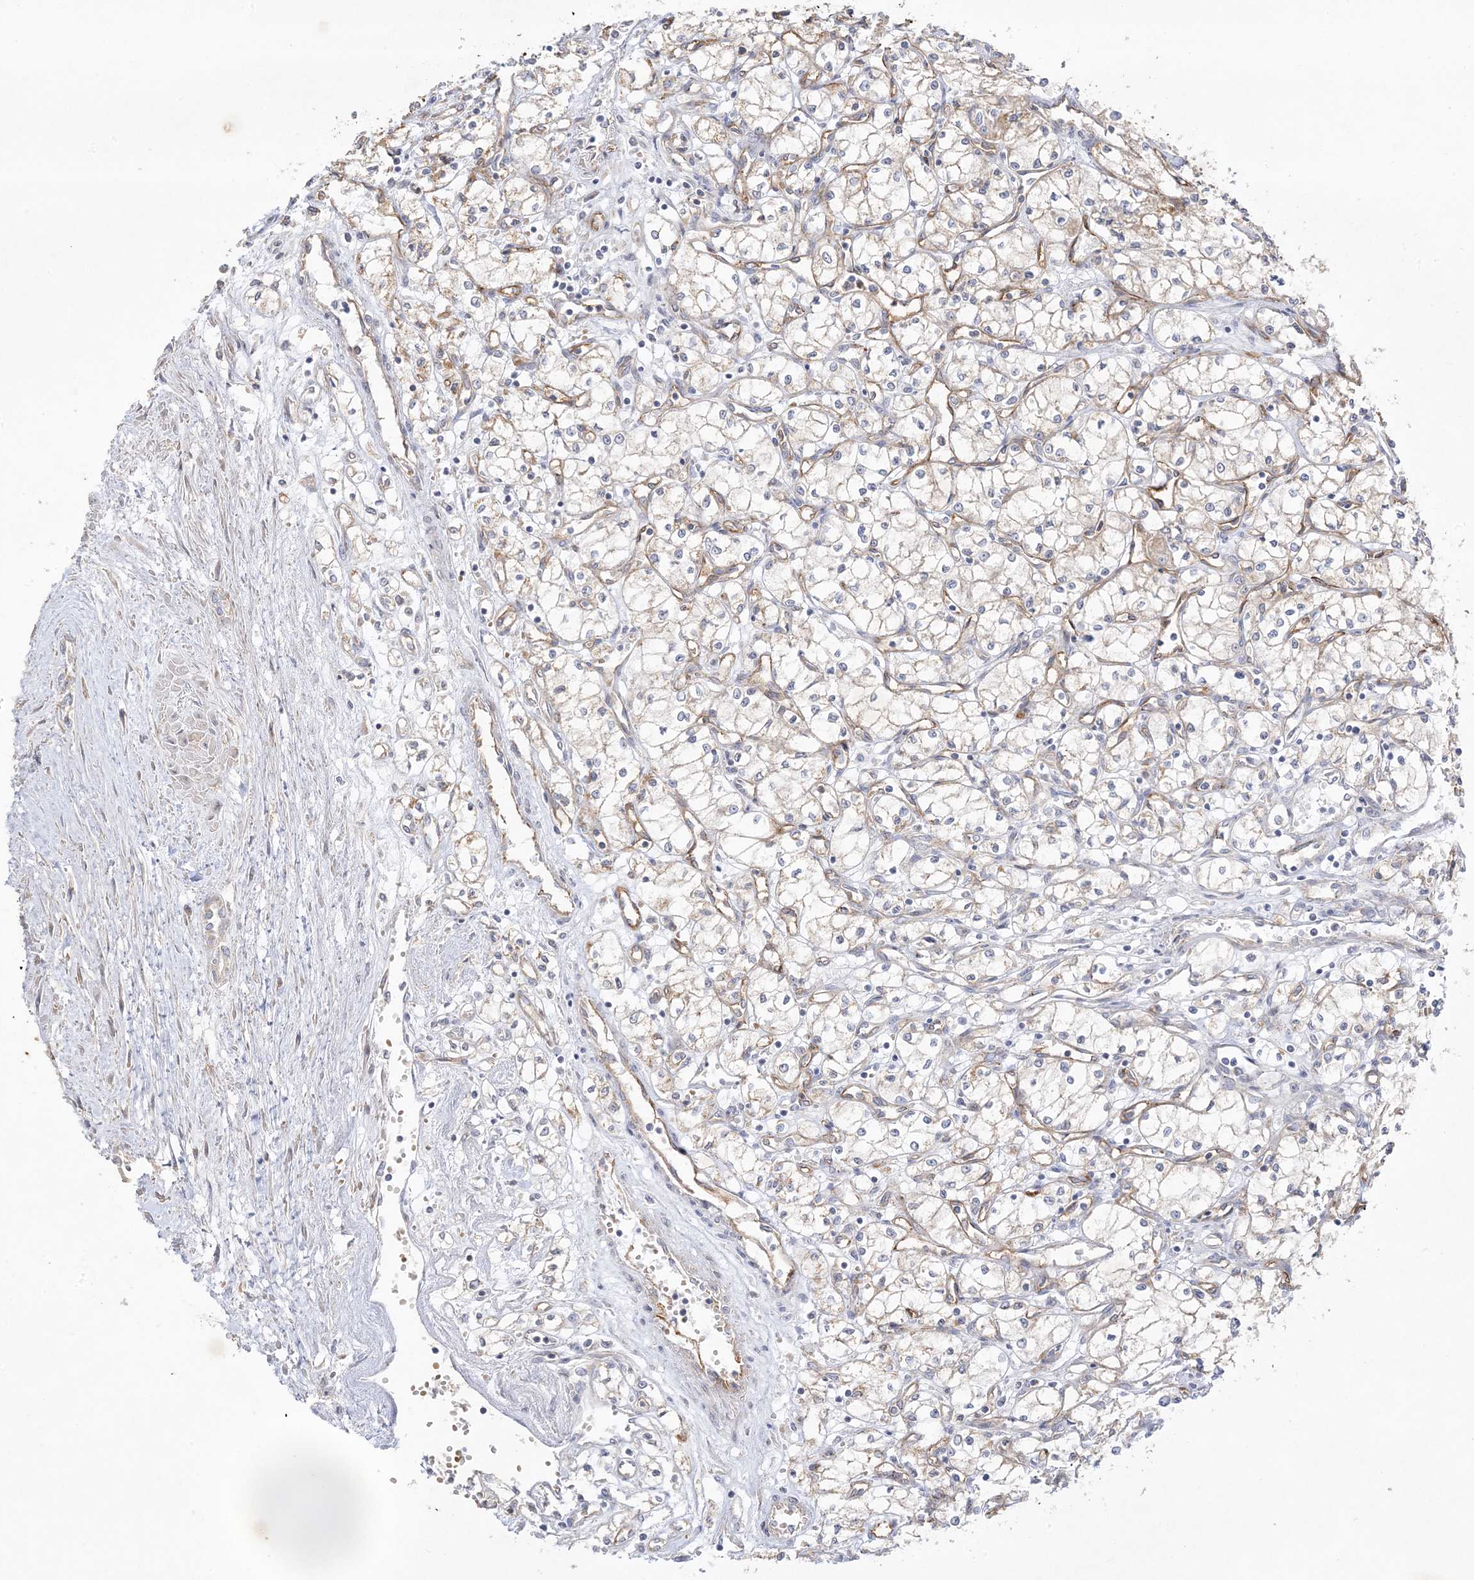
{"staining": {"intensity": "negative", "quantity": "none", "location": "none"}, "tissue": "renal cancer", "cell_type": "Tumor cells", "image_type": "cancer", "snomed": [{"axis": "morphology", "description": "Adenocarcinoma, NOS"}, {"axis": "topography", "description": "Kidney"}], "caption": "This image is of renal adenocarcinoma stained with IHC to label a protein in brown with the nuclei are counter-stained blue. There is no positivity in tumor cells.", "gene": "TRANK1", "patient": {"sex": "male", "age": 59}}